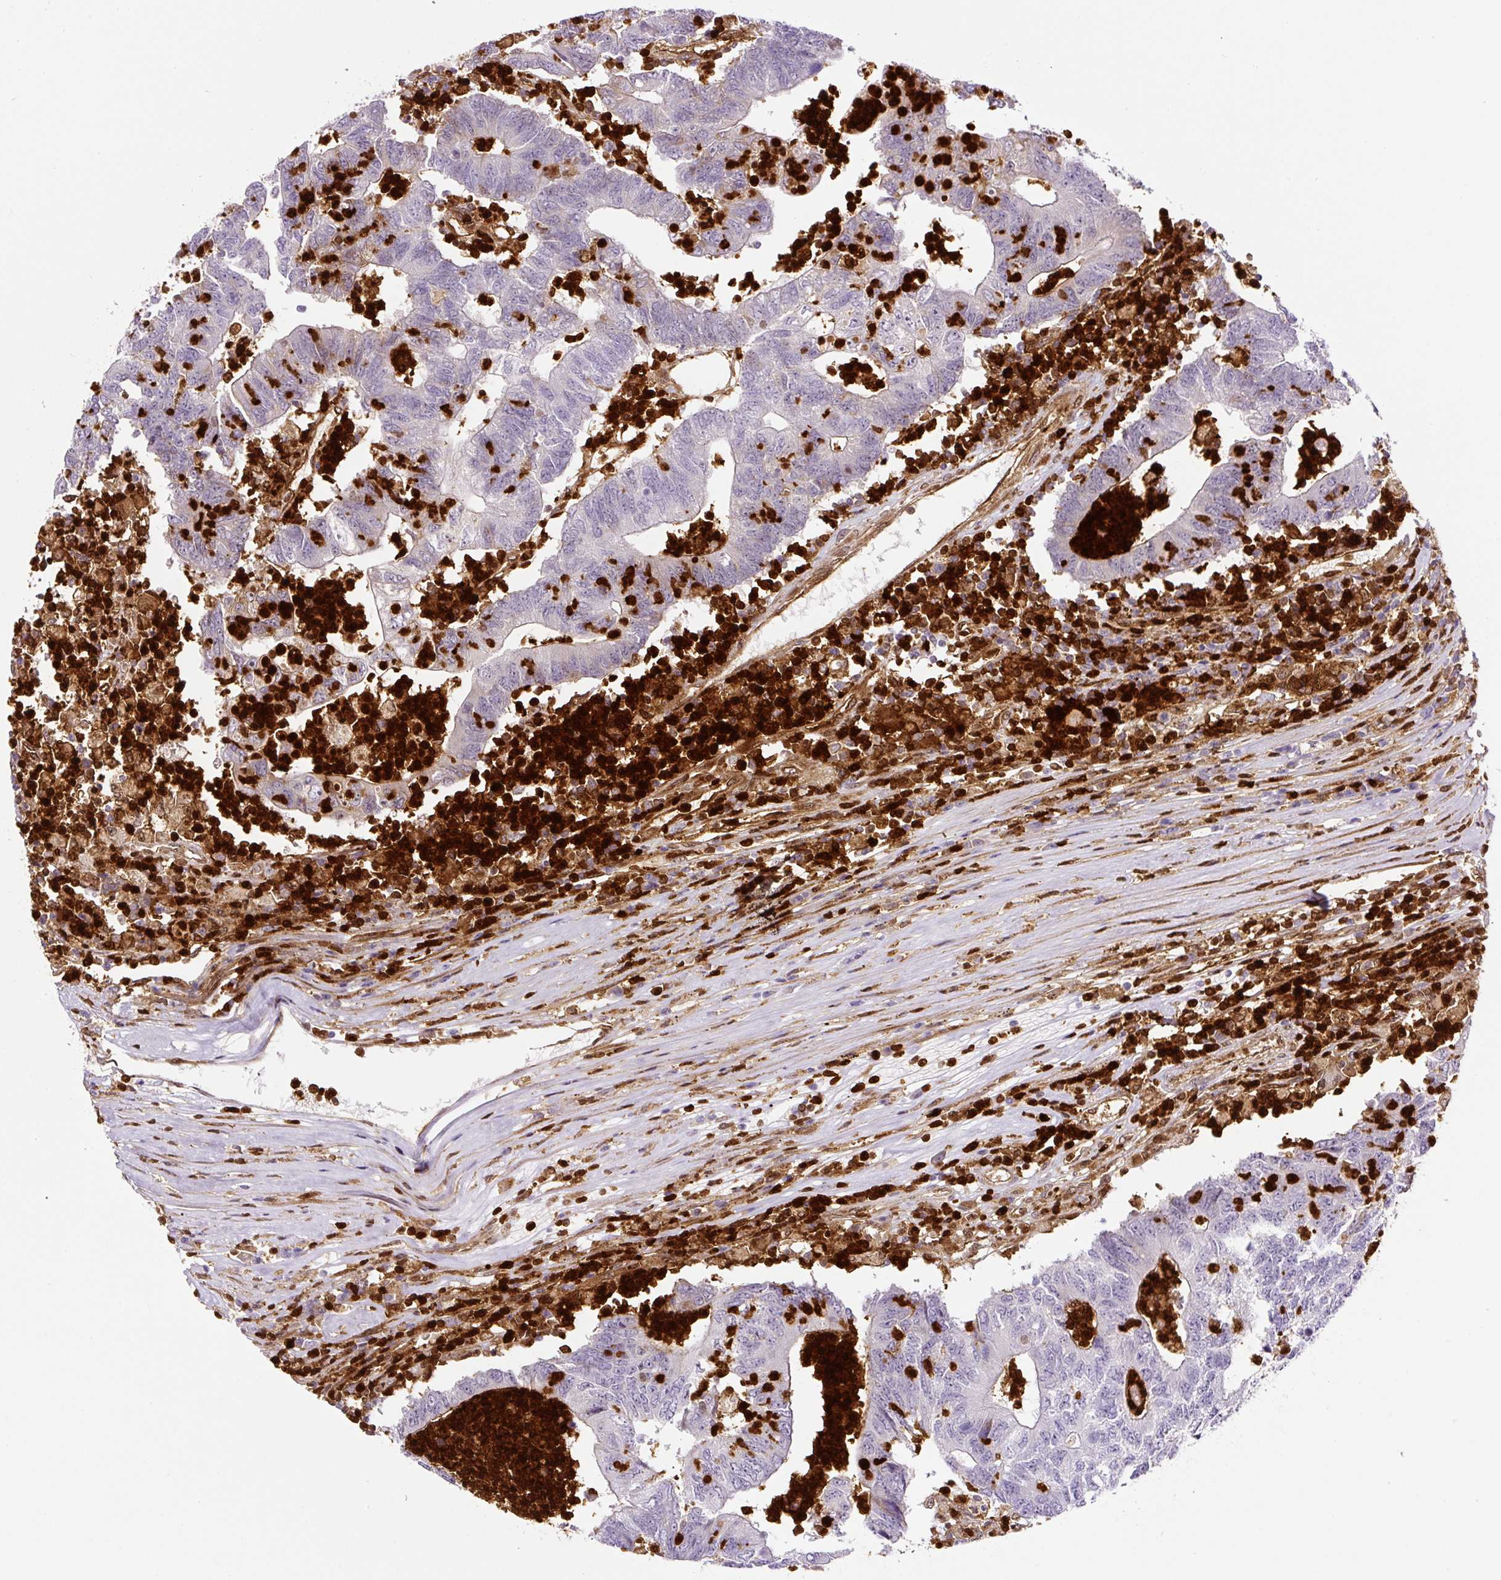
{"staining": {"intensity": "negative", "quantity": "none", "location": "none"}, "tissue": "colorectal cancer", "cell_type": "Tumor cells", "image_type": "cancer", "snomed": [{"axis": "morphology", "description": "Adenocarcinoma, NOS"}, {"axis": "topography", "description": "Colon"}], "caption": "High power microscopy photomicrograph of an immunohistochemistry image of colorectal adenocarcinoma, revealing no significant expression in tumor cells.", "gene": "ANXA1", "patient": {"sex": "female", "age": 48}}